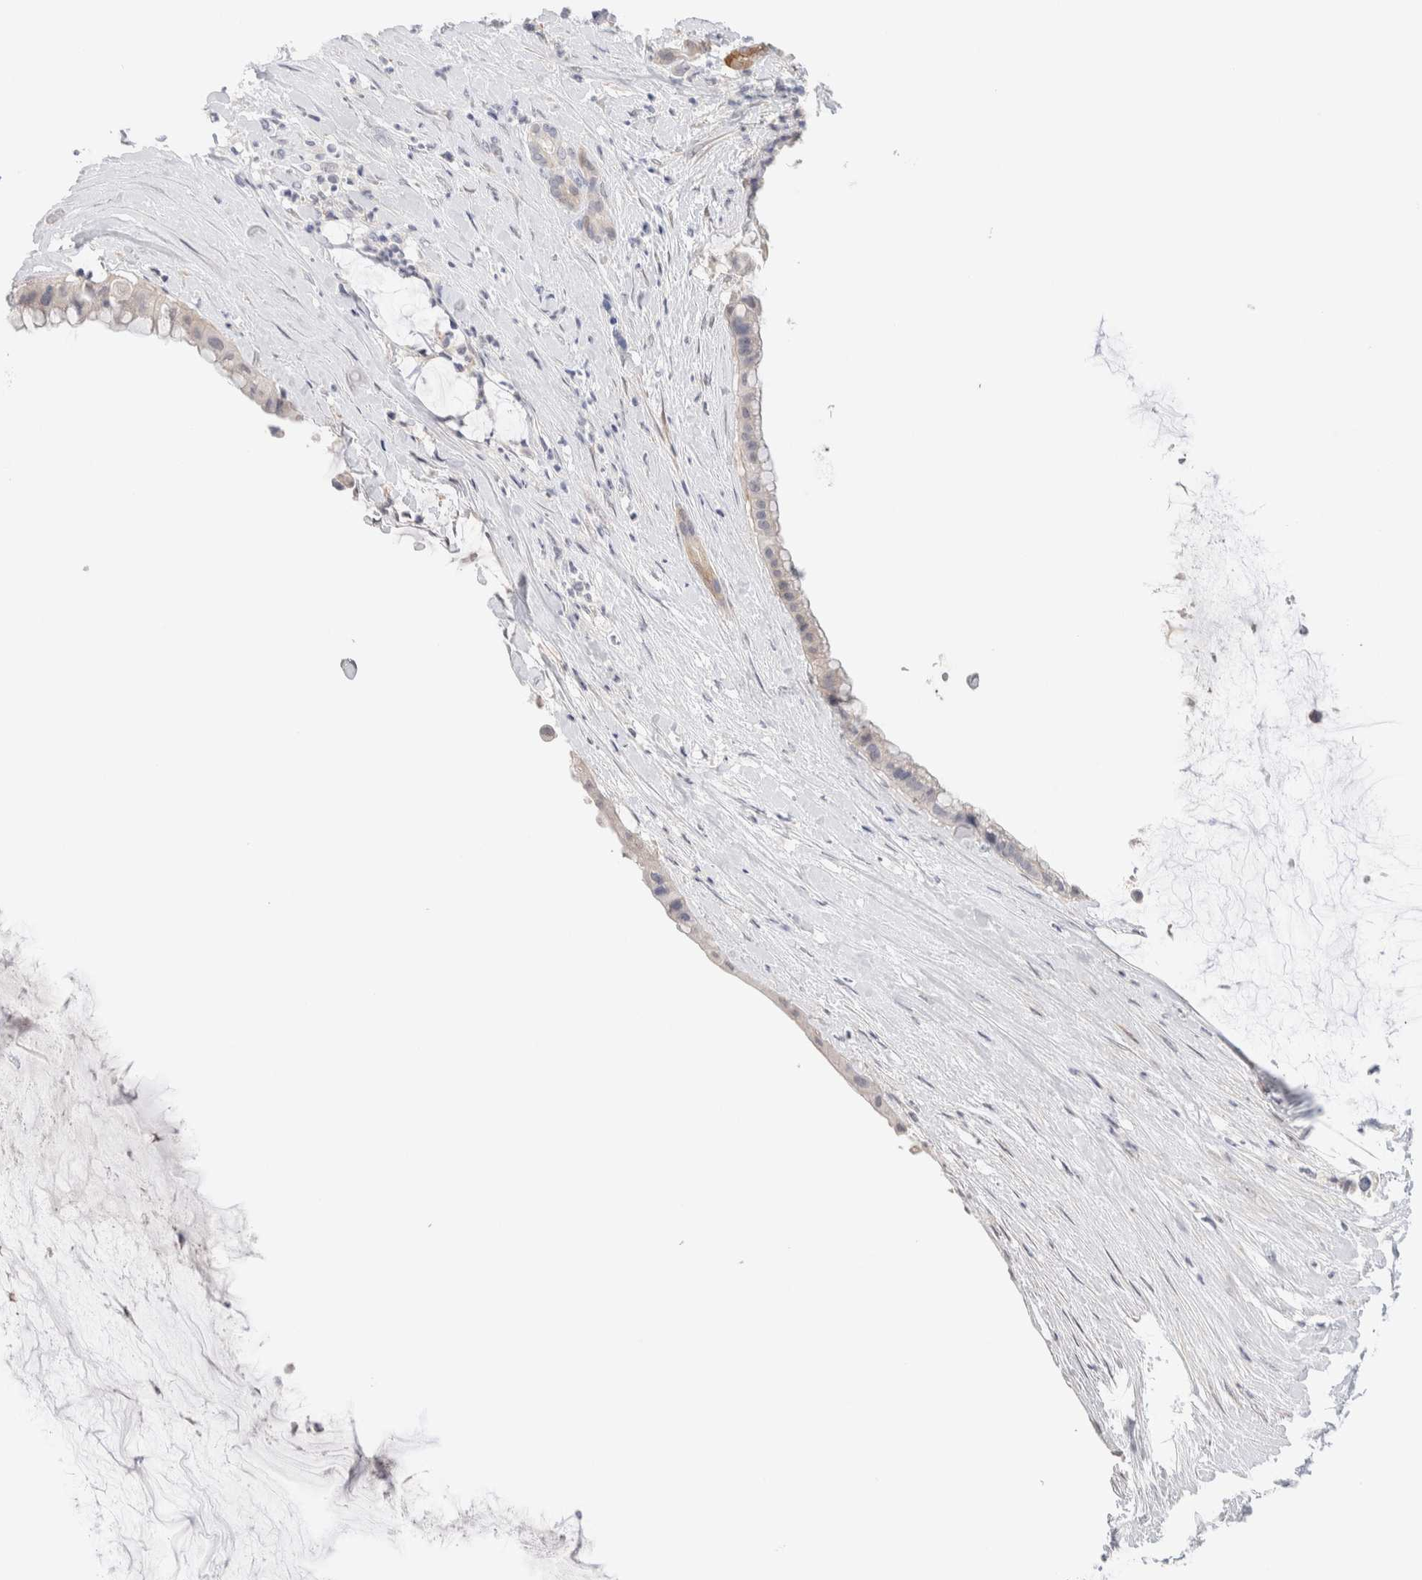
{"staining": {"intensity": "weak", "quantity": "<25%", "location": "cytoplasmic/membranous"}, "tissue": "pancreatic cancer", "cell_type": "Tumor cells", "image_type": "cancer", "snomed": [{"axis": "morphology", "description": "Adenocarcinoma, NOS"}, {"axis": "topography", "description": "Pancreas"}], "caption": "Protein analysis of pancreatic cancer exhibits no significant positivity in tumor cells.", "gene": "DNAJB6", "patient": {"sex": "male", "age": 41}}